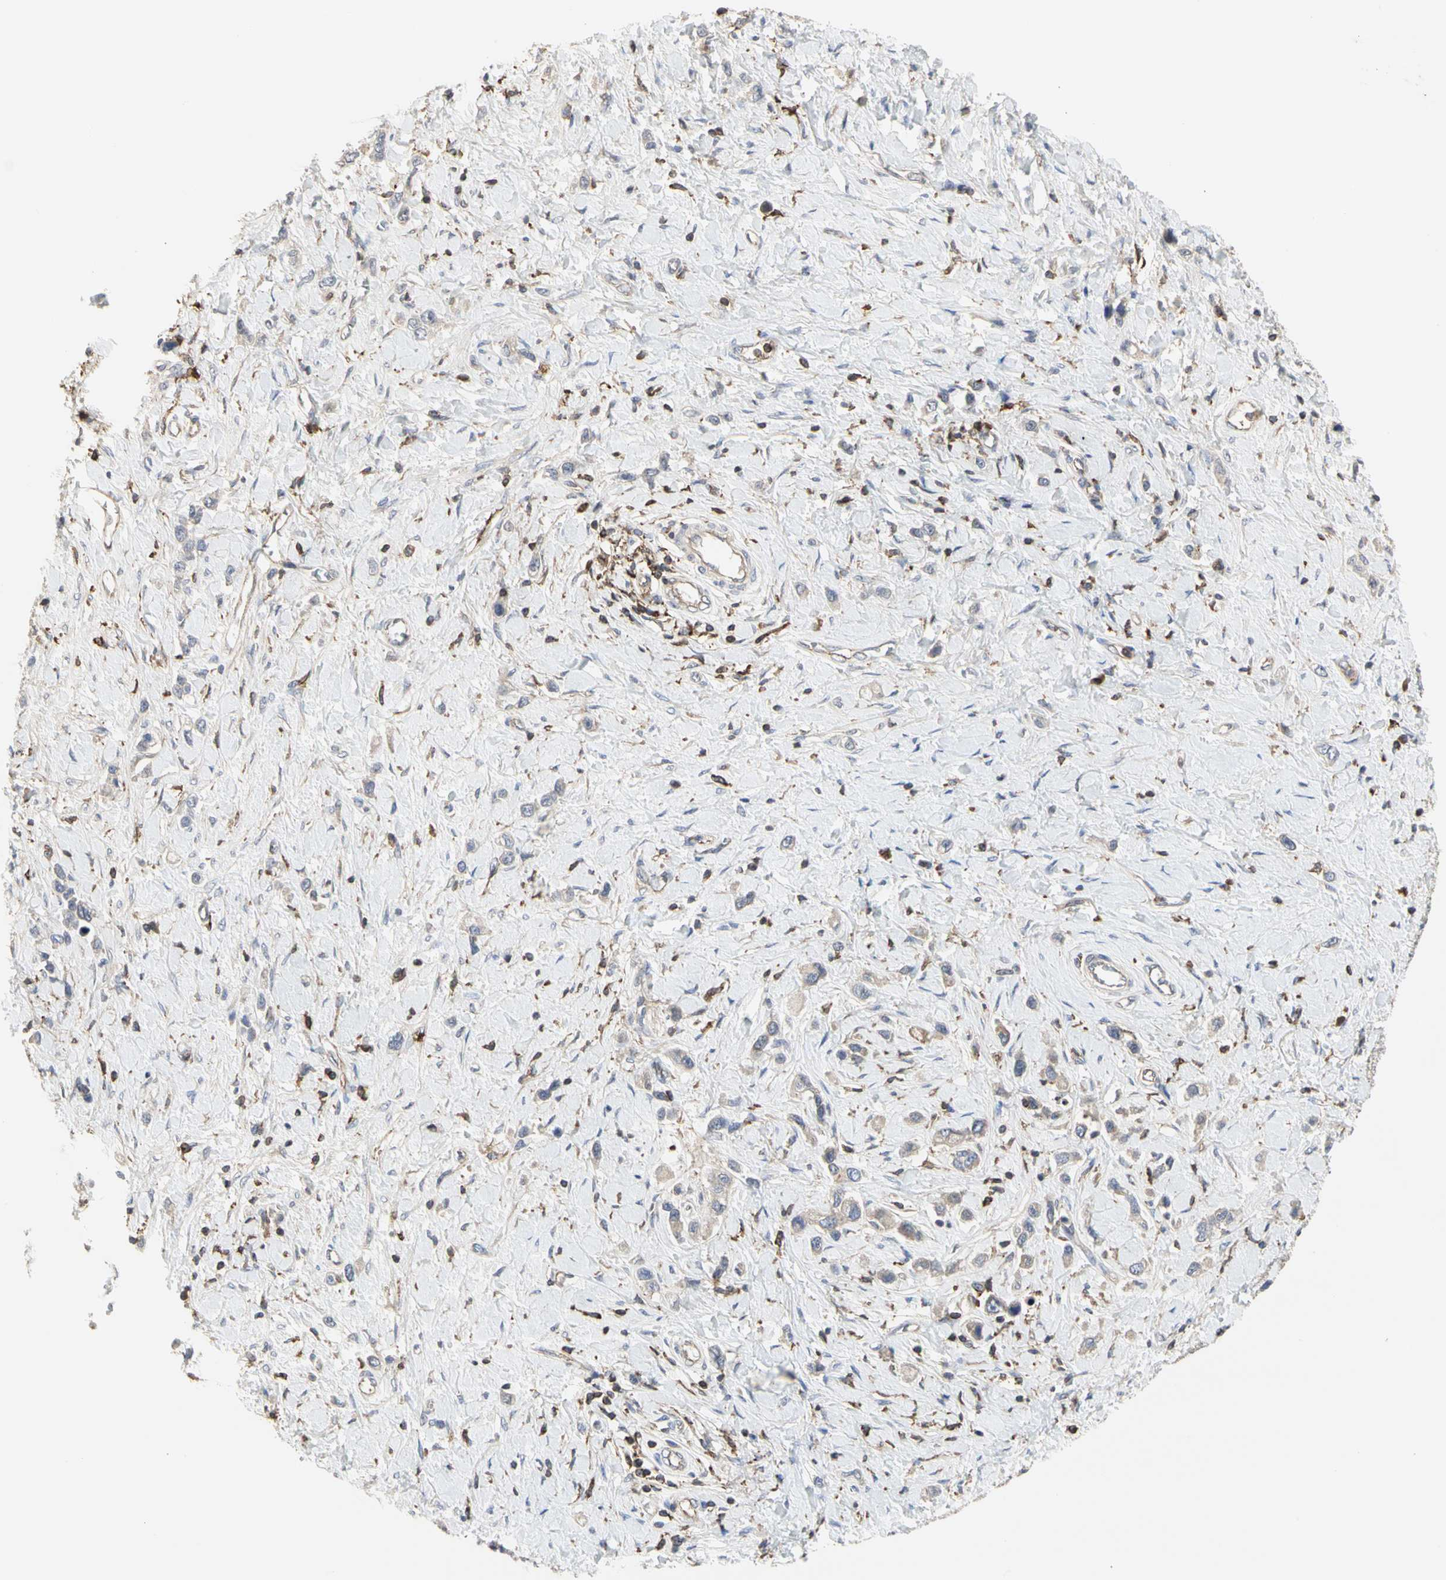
{"staining": {"intensity": "negative", "quantity": "none", "location": "none"}, "tissue": "stomach cancer", "cell_type": "Tumor cells", "image_type": "cancer", "snomed": [{"axis": "morphology", "description": "Normal tissue, NOS"}, {"axis": "morphology", "description": "Adenocarcinoma, NOS"}, {"axis": "topography", "description": "Stomach, upper"}, {"axis": "topography", "description": "Stomach"}], "caption": "This micrograph is of stomach cancer (adenocarcinoma) stained with immunohistochemistry to label a protein in brown with the nuclei are counter-stained blue. There is no staining in tumor cells.", "gene": "NAPG", "patient": {"sex": "female", "age": 65}}